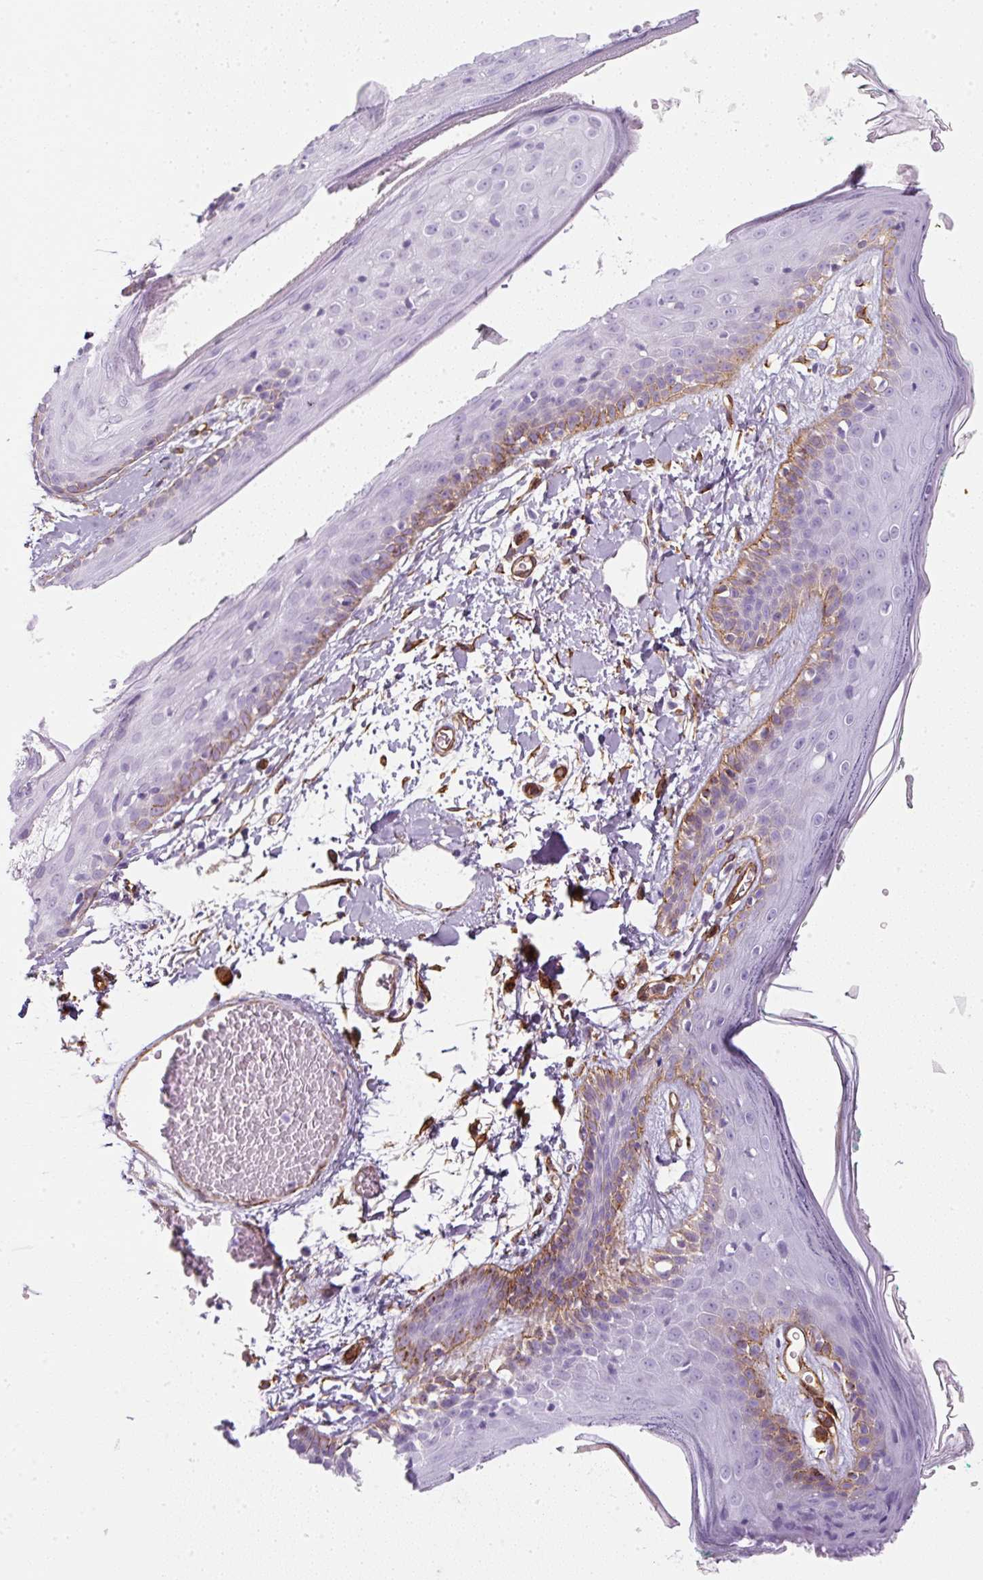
{"staining": {"intensity": "strong", "quantity": "25%-75%", "location": "cytoplasmic/membranous"}, "tissue": "skin", "cell_type": "Fibroblasts", "image_type": "normal", "snomed": [{"axis": "morphology", "description": "Normal tissue, NOS"}, {"axis": "topography", "description": "Skin"}], "caption": "Strong cytoplasmic/membranous expression for a protein is present in about 25%-75% of fibroblasts of unremarkable skin using immunohistochemistry.", "gene": "CAVIN3", "patient": {"sex": "male", "age": 79}}